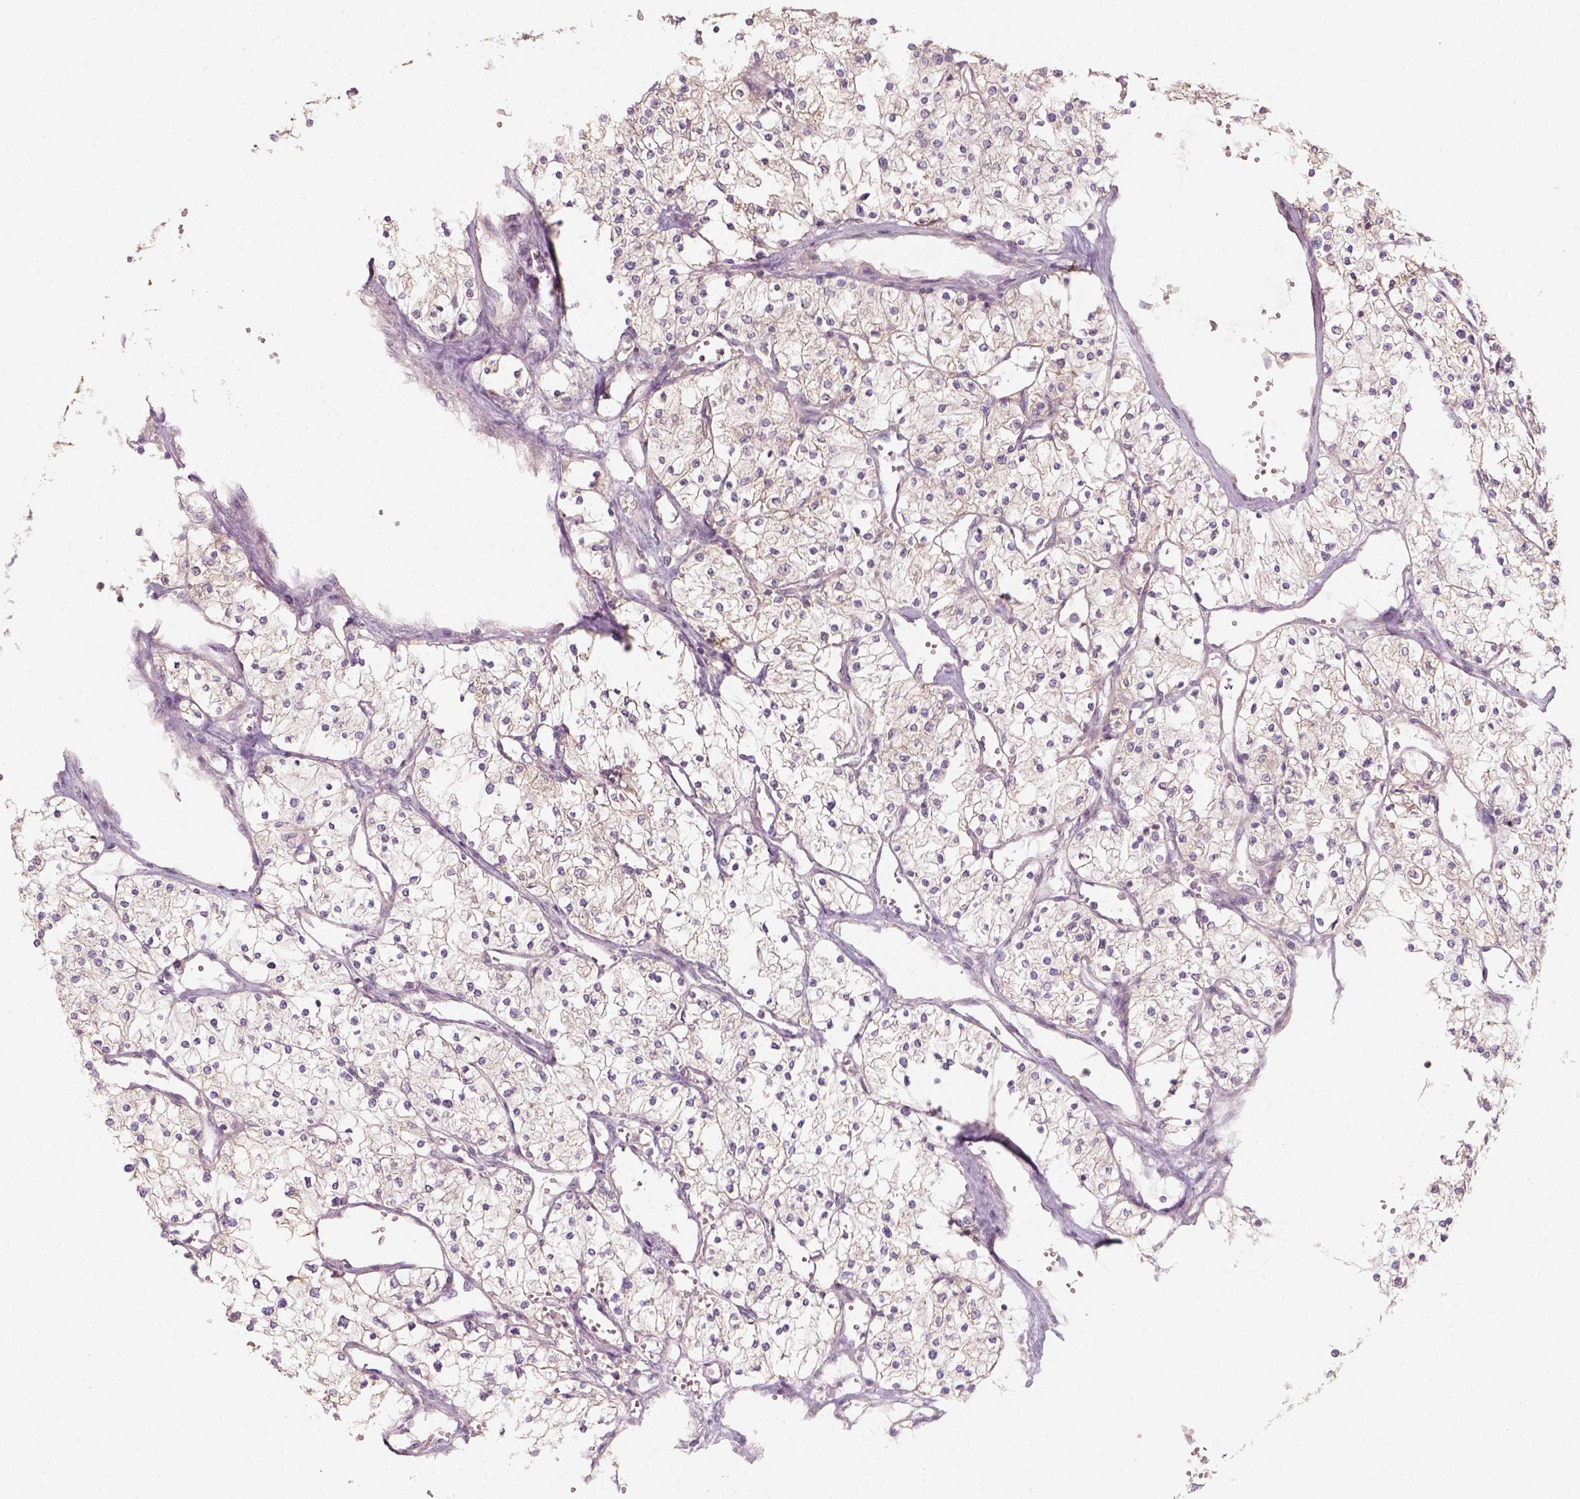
{"staining": {"intensity": "negative", "quantity": "none", "location": "none"}, "tissue": "renal cancer", "cell_type": "Tumor cells", "image_type": "cancer", "snomed": [{"axis": "morphology", "description": "Adenocarcinoma, NOS"}, {"axis": "topography", "description": "Kidney"}], "caption": "A micrograph of human adenocarcinoma (renal) is negative for staining in tumor cells.", "gene": "AQP9", "patient": {"sex": "male", "age": 80}}